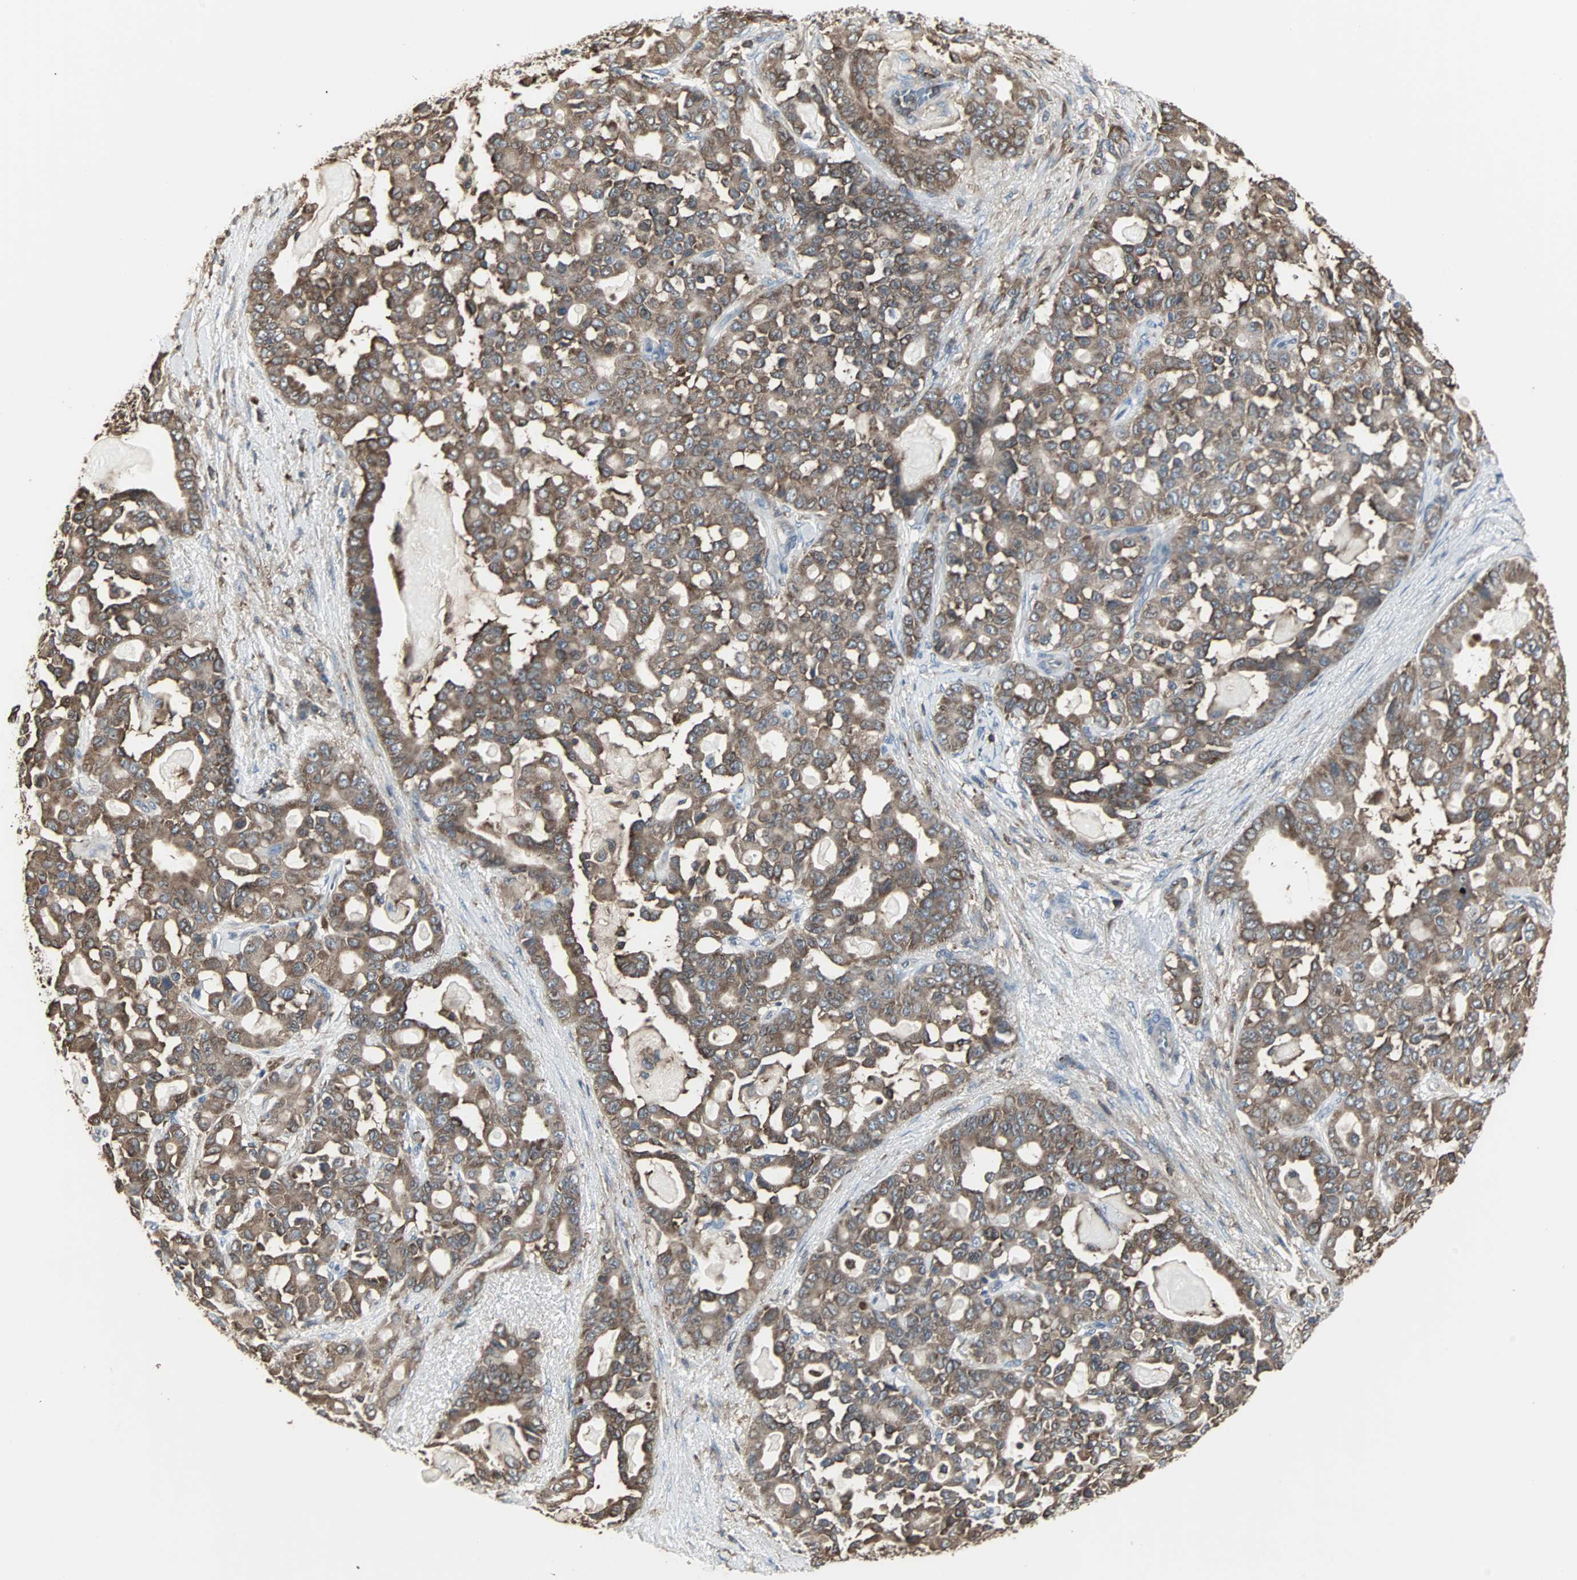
{"staining": {"intensity": "strong", "quantity": ">75%", "location": "cytoplasmic/membranous"}, "tissue": "pancreatic cancer", "cell_type": "Tumor cells", "image_type": "cancer", "snomed": [{"axis": "morphology", "description": "Adenocarcinoma, NOS"}, {"axis": "topography", "description": "Pancreas"}], "caption": "Brown immunohistochemical staining in pancreatic cancer exhibits strong cytoplasmic/membranous expression in approximately >75% of tumor cells. Nuclei are stained in blue.", "gene": "LRRFIP1", "patient": {"sex": "male", "age": 63}}